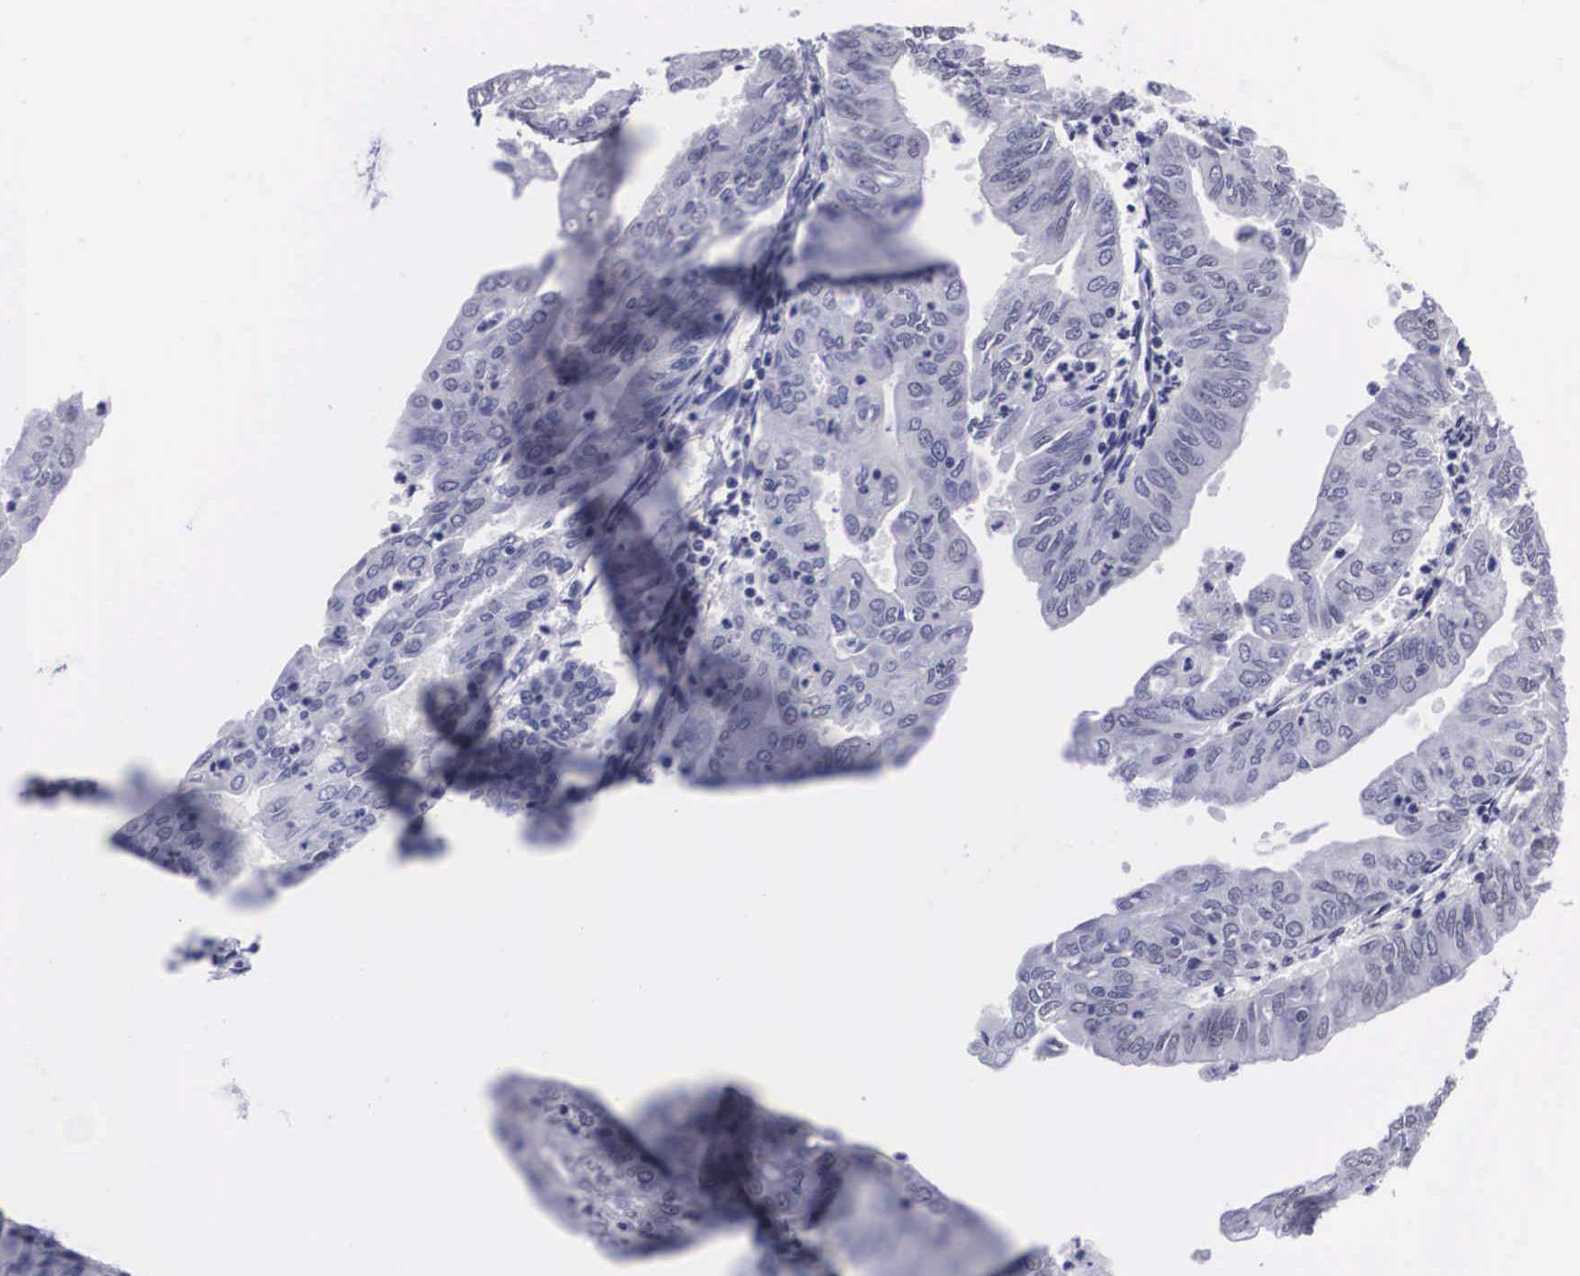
{"staining": {"intensity": "negative", "quantity": "none", "location": "none"}, "tissue": "endometrial cancer", "cell_type": "Tumor cells", "image_type": "cancer", "snomed": [{"axis": "morphology", "description": "Adenocarcinoma, NOS"}, {"axis": "topography", "description": "Endometrium"}], "caption": "Image shows no protein positivity in tumor cells of endometrial cancer (adenocarcinoma) tissue.", "gene": "C22orf31", "patient": {"sex": "female", "age": 79}}